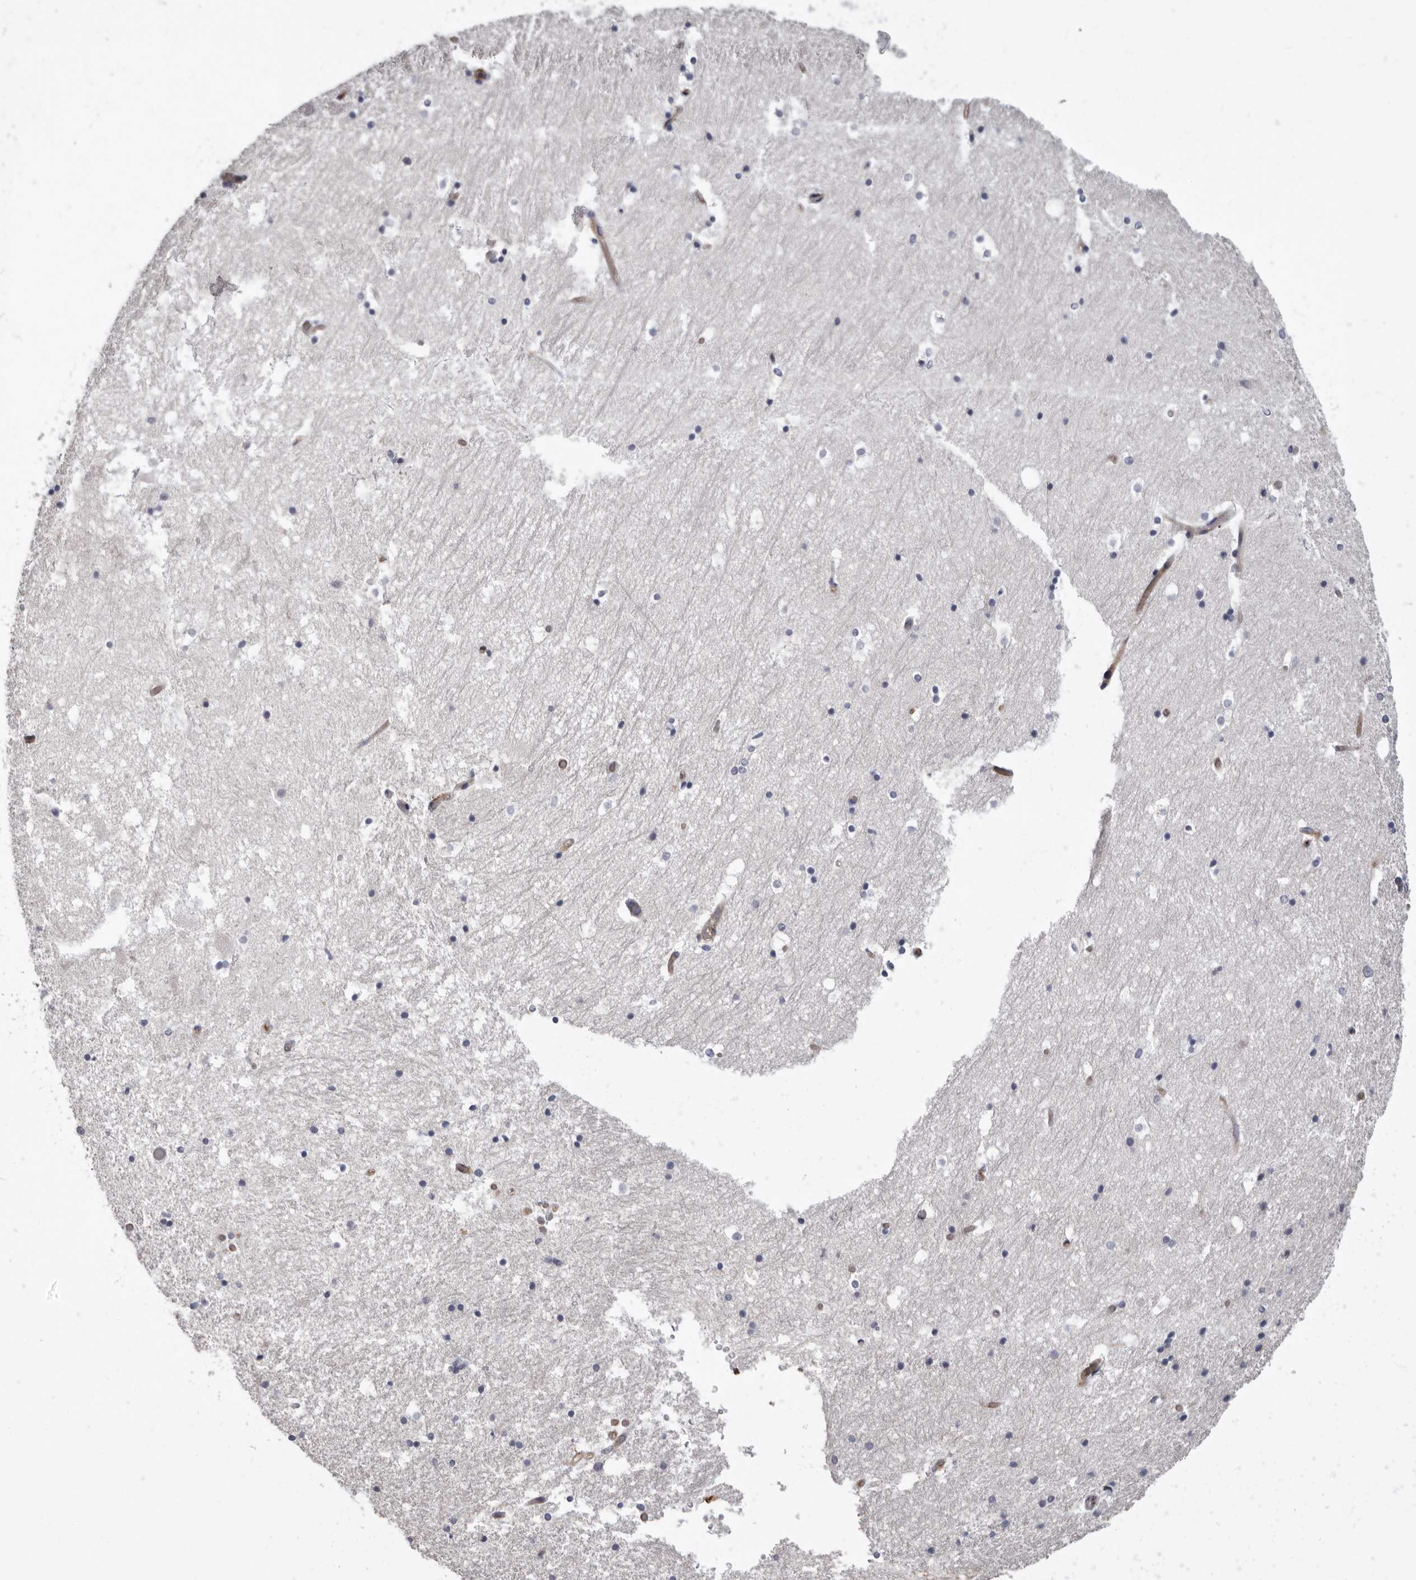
{"staining": {"intensity": "negative", "quantity": "none", "location": "none"}, "tissue": "hippocampus", "cell_type": "Glial cells", "image_type": "normal", "snomed": [{"axis": "morphology", "description": "Normal tissue, NOS"}, {"axis": "topography", "description": "Hippocampus"}], "caption": "The histopathology image demonstrates no staining of glial cells in unremarkable hippocampus.", "gene": "ADGRL4", "patient": {"sex": "female", "age": 52}}